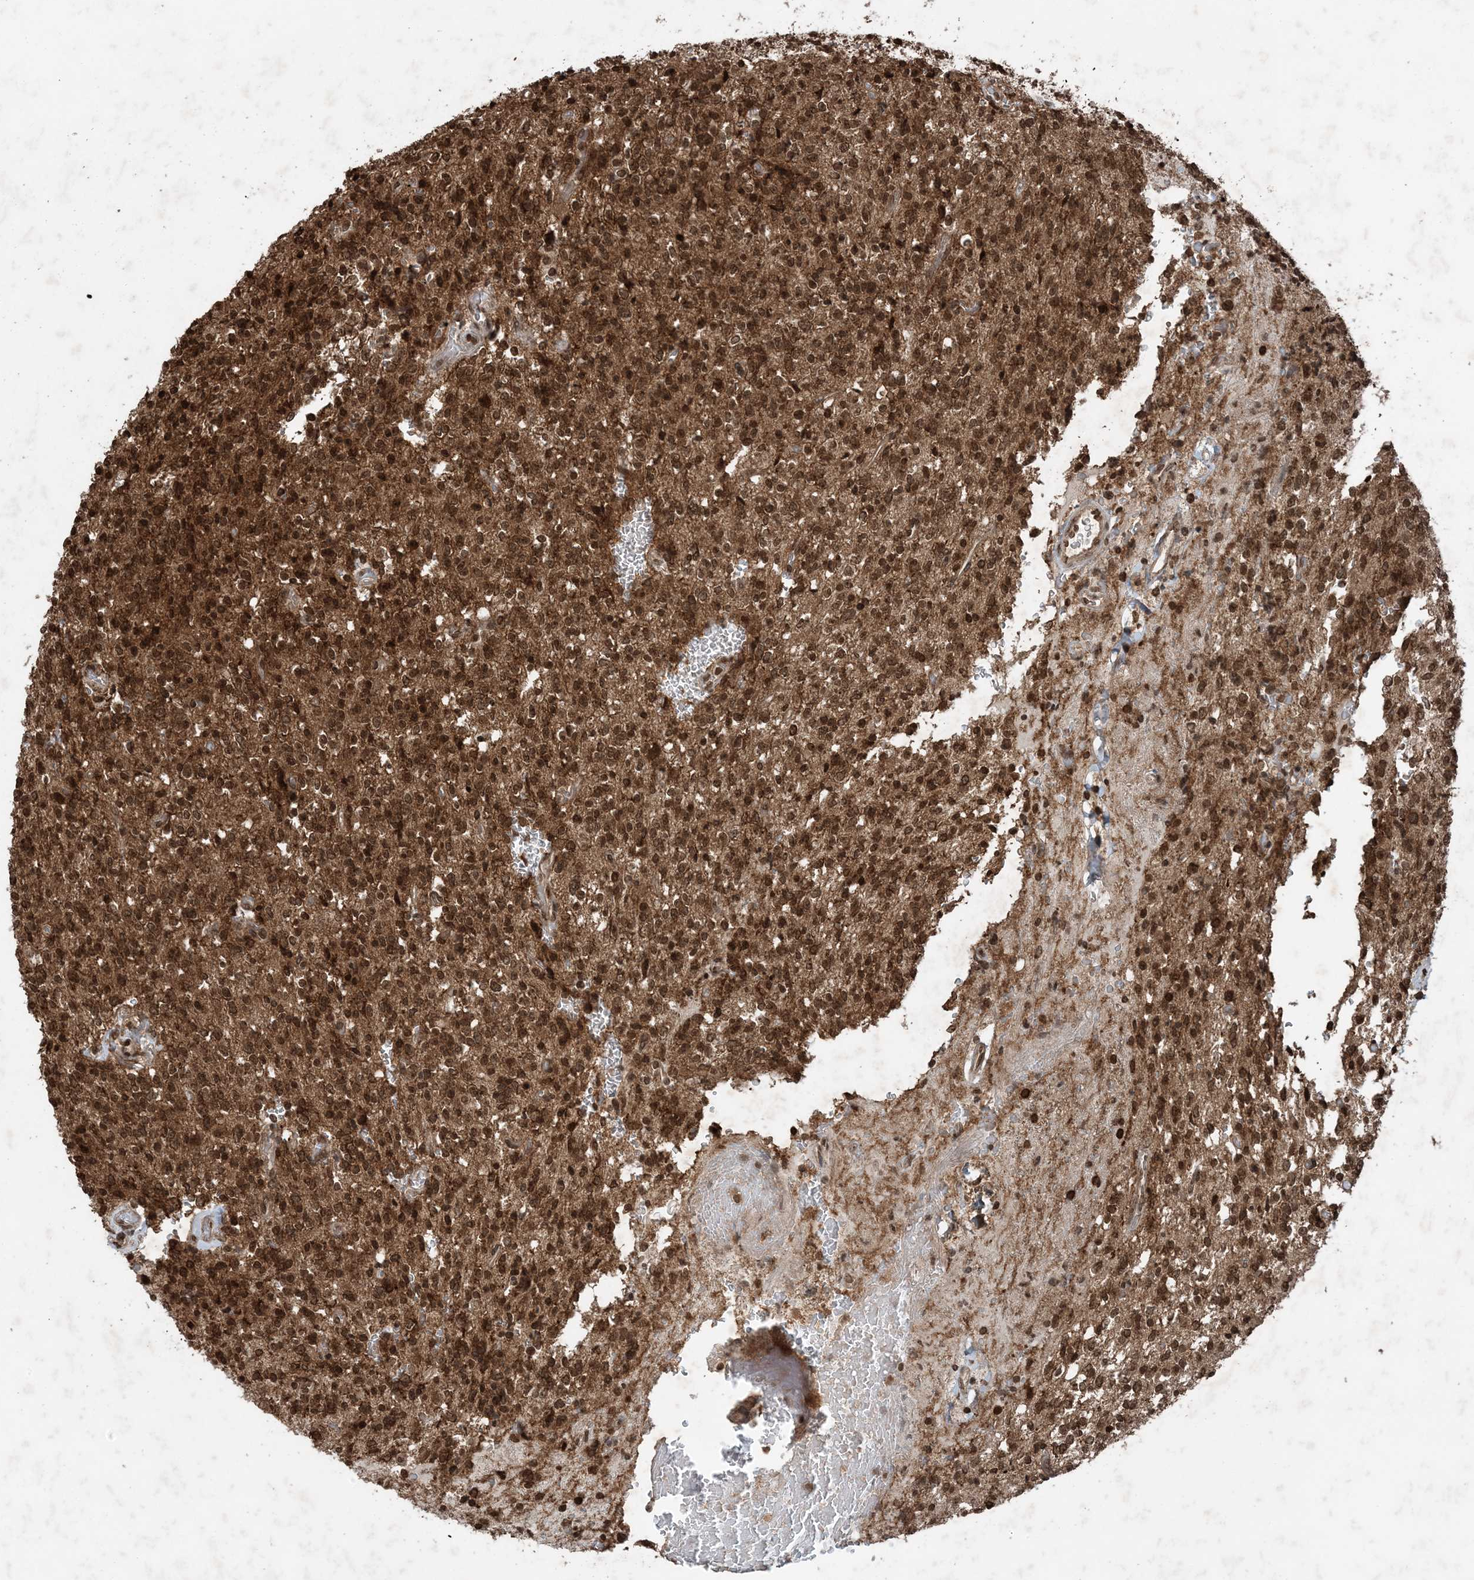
{"staining": {"intensity": "moderate", "quantity": ">75%", "location": "nuclear"}, "tissue": "glioma", "cell_type": "Tumor cells", "image_type": "cancer", "snomed": [{"axis": "morphology", "description": "Glioma, malignant, High grade"}, {"axis": "topography", "description": "Brain"}], "caption": "High-grade glioma (malignant) was stained to show a protein in brown. There is medium levels of moderate nuclear positivity in approximately >75% of tumor cells.", "gene": "ZFAND2B", "patient": {"sex": "male", "age": 34}}